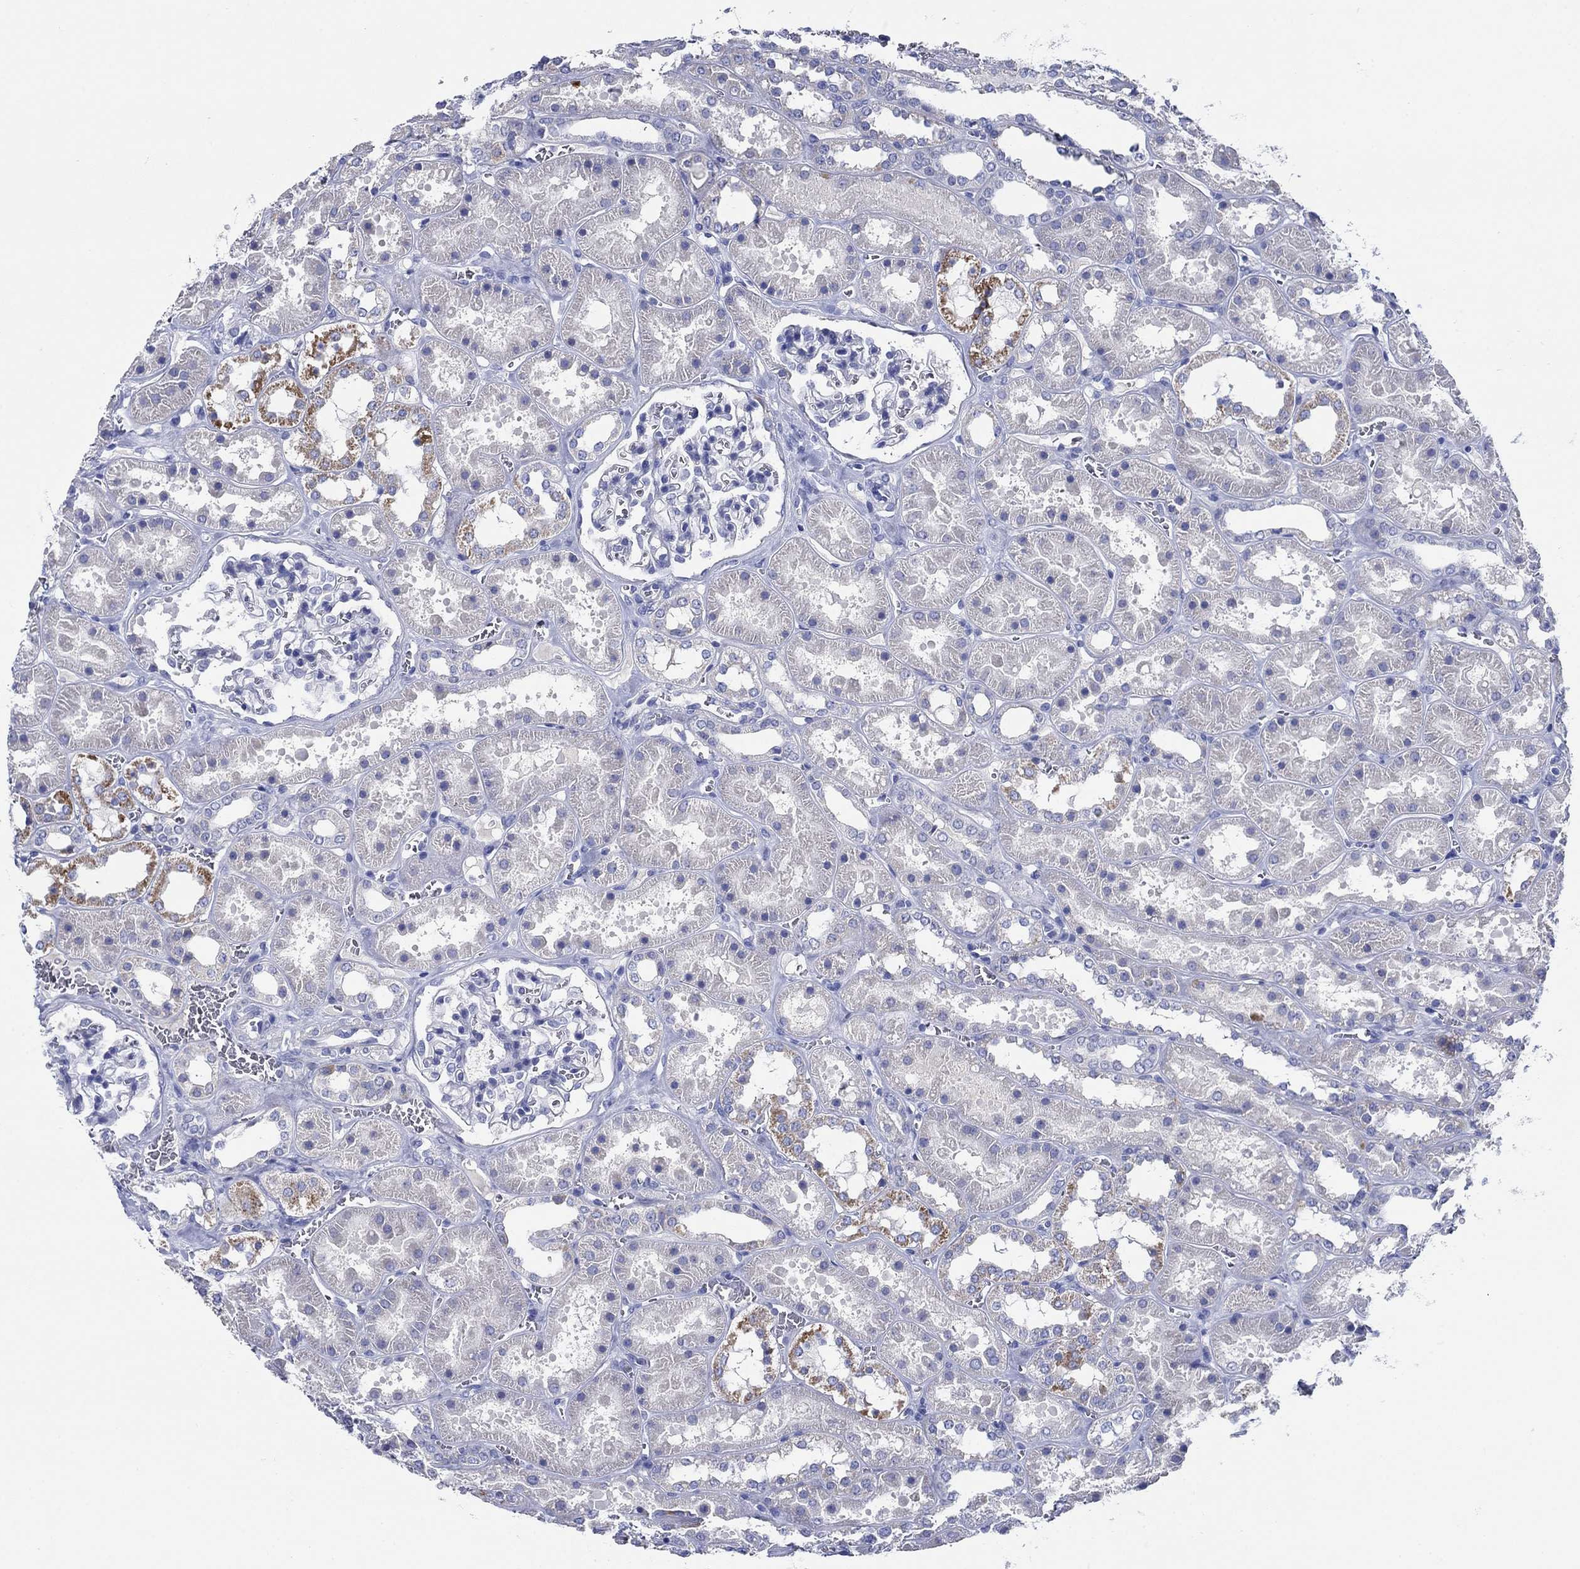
{"staining": {"intensity": "negative", "quantity": "none", "location": "none"}, "tissue": "kidney", "cell_type": "Cells in glomeruli", "image_type": "normal", "snomed": [{"axis": "morphology", "description": "Normal tissue, NOS"}, {"axis": "topography", "description": "Kidney"}], "caption": "Immunohistochemistry (IHC) of normal kidney shows no positivity in cells in glomeruli. The staining is performed using DAB (3,3'-diaminobenzidine) brown chromogen with nuclei counter-stained in using hematoxylin.", "gene": "ENSG00000251537", "patient": {"sex": "female", "age": 41}}